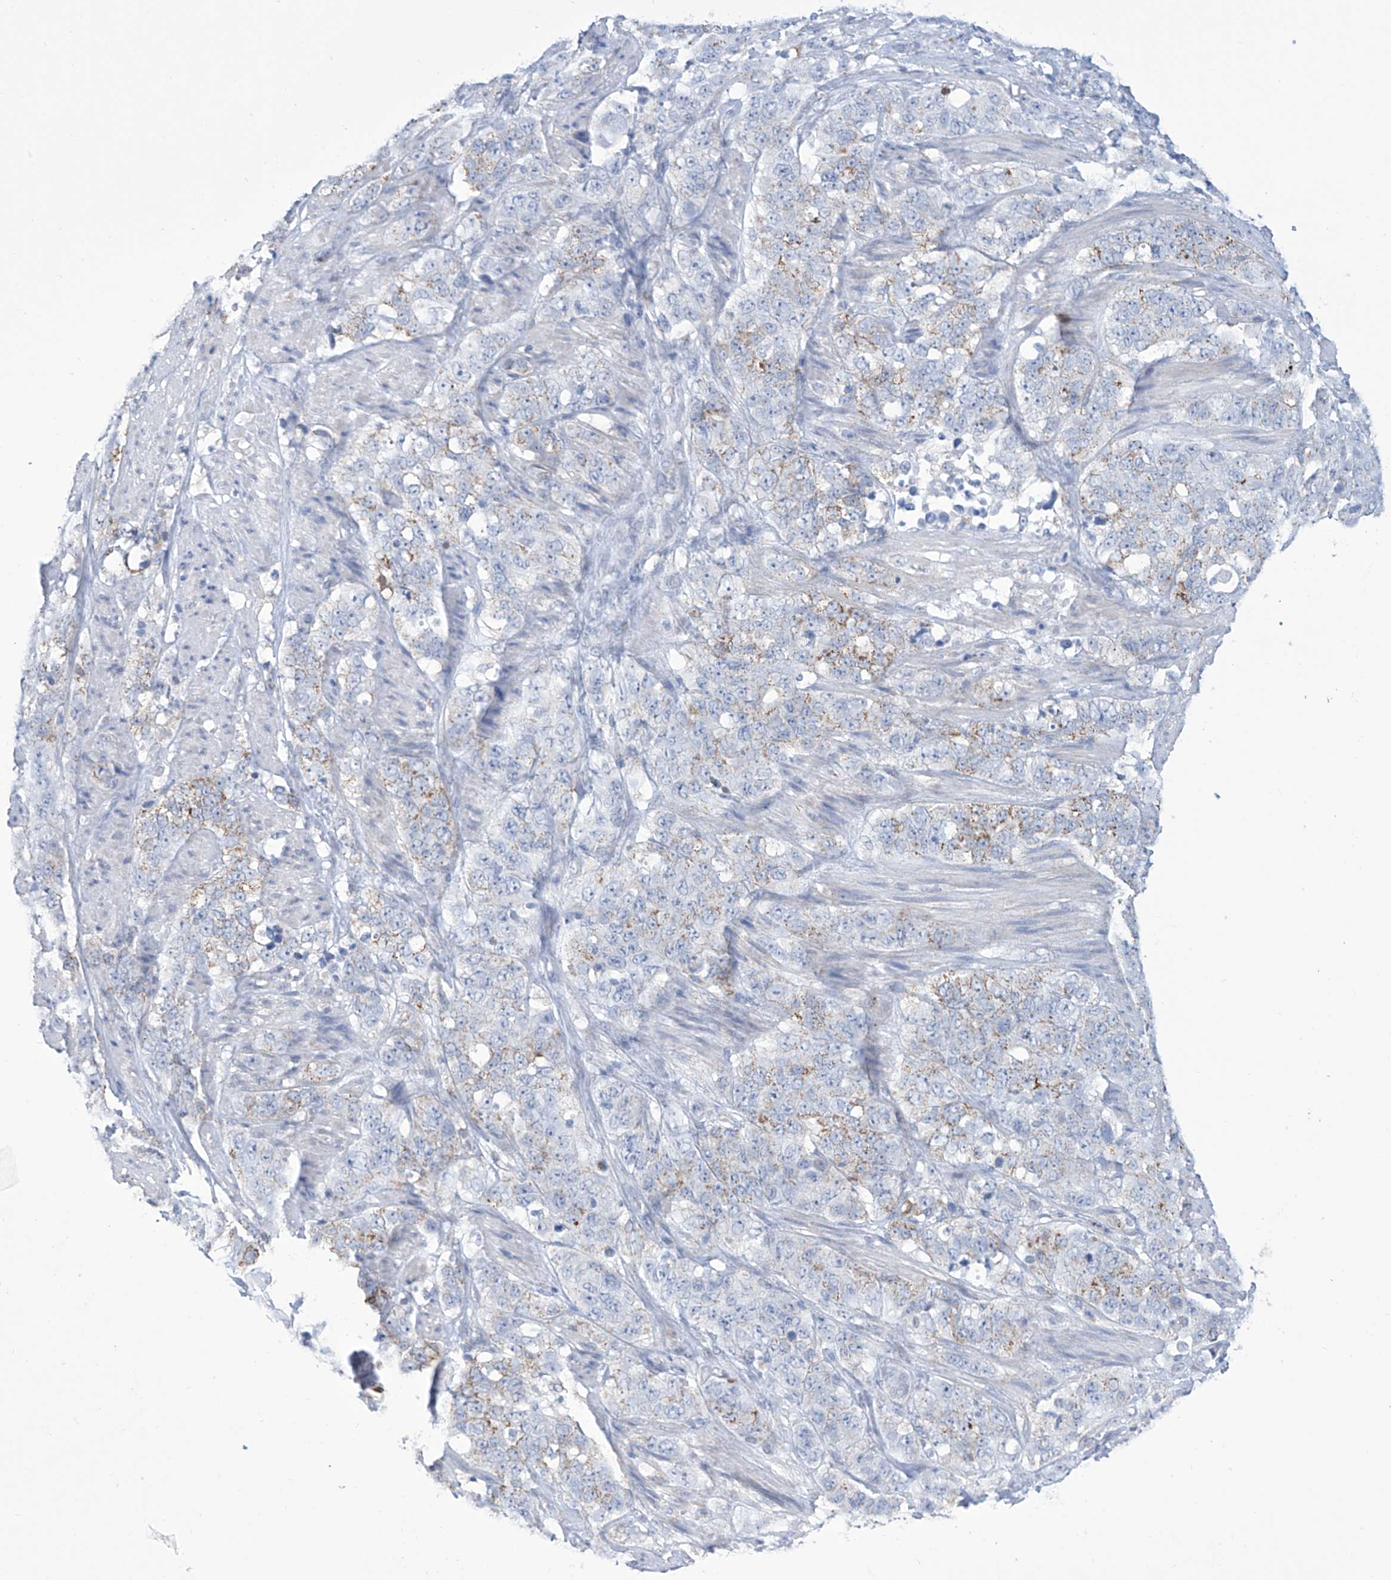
{"staining": {"intensity": "weak", "quantity": "<25%", "location": "cytoplasmic/membranous"}, "tissue": "stomach cancer", "cell_type": "Tumor cells", "image_type": "cancer", "snomed": [{"axis": "morphology", "description": "Adenocarcinoma, NOS"}, {"axis": "topography", "description": "Stomach"}], "caption": "Immunohistochemistry of stomach cancer demonstrates no staining in tumor cells. Nuclei are stained in blue.", "gene": "ALDH6A1", "patient": {"sex": "male", "age": 48}}